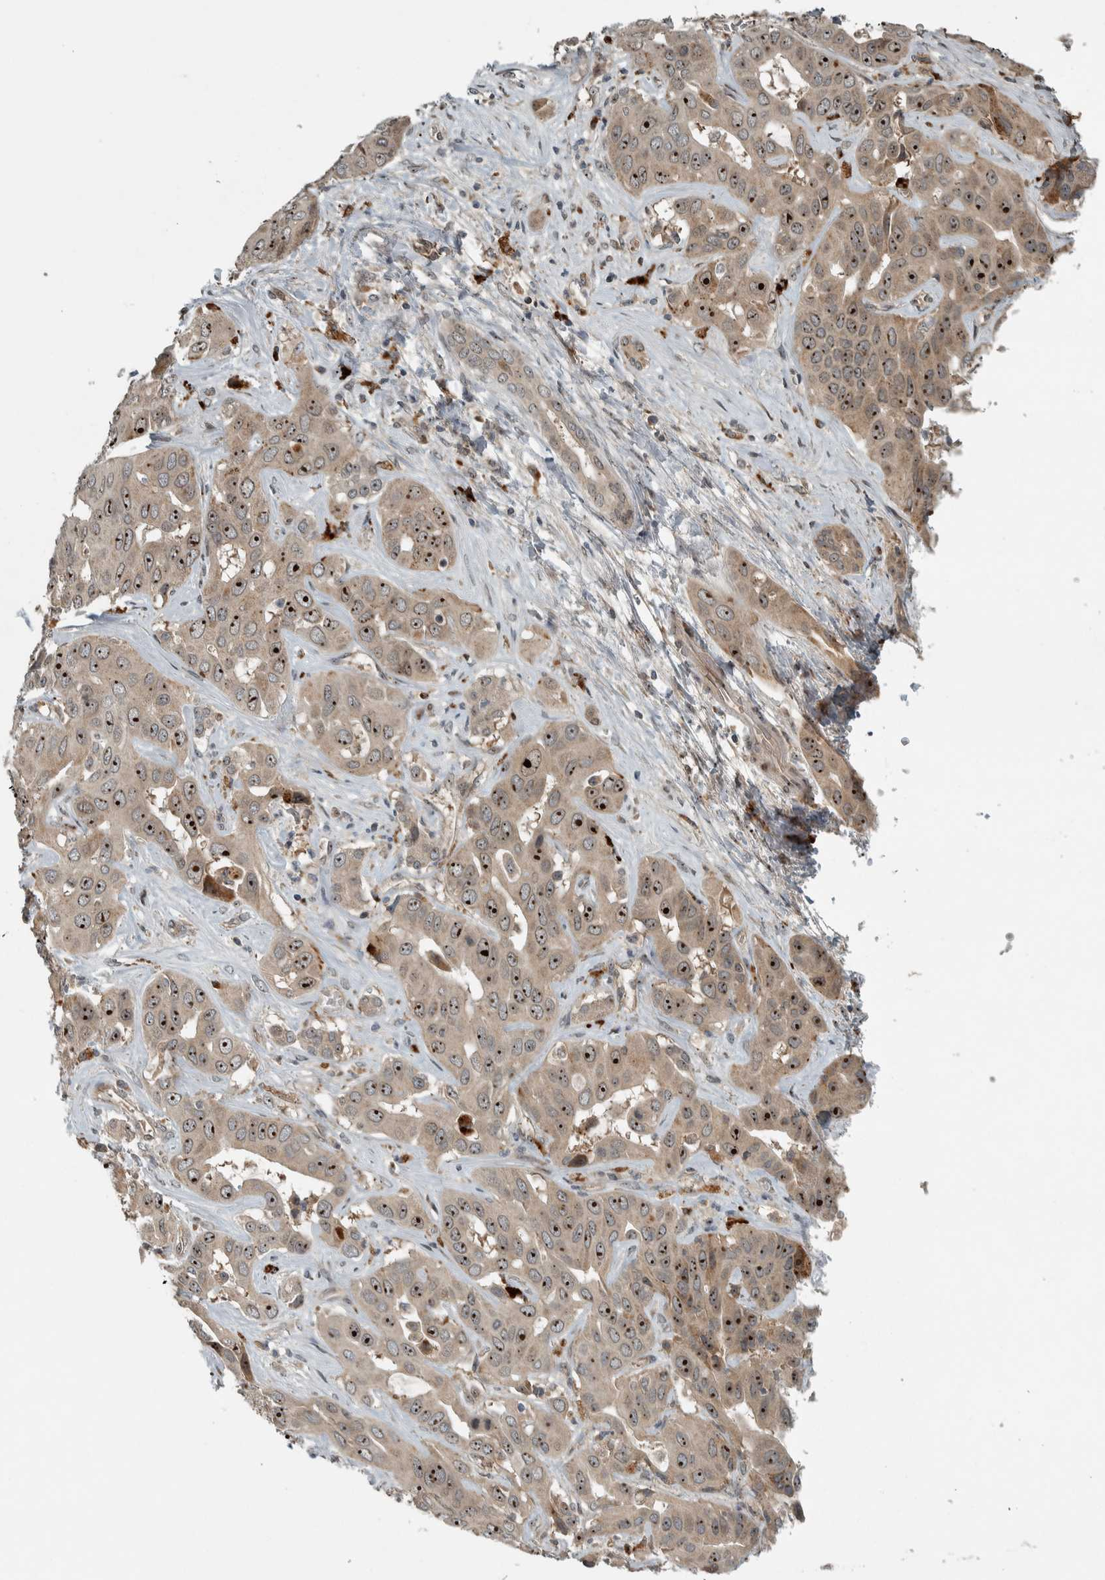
{"staining": {"intensity": "moderate", "quantity": ">75%", "location": "nuclear"}, "tissue": "liver cancer", "cell_type": "Tumor cells", "image_type": "cancer", "snomed": [{"axis": "morphology", "description": "Cholangiocarcinoma"}, {"axis": "topography", "description": "Liver"}], "caption": "The histopathology image exhibits a brown stain indicating the presence of a protein in the nuclear of tumor cells in cholangiocarcinoma (liver). The staining was performed using DAB (3,3'-diaminobenzidine) to visualize the protein expression in brown, while the nuclei were stained in blue with hematoxylin (Magnification: 20x).", "gene": "XPO5", "patient": {"sex": "female", "age": 52}}